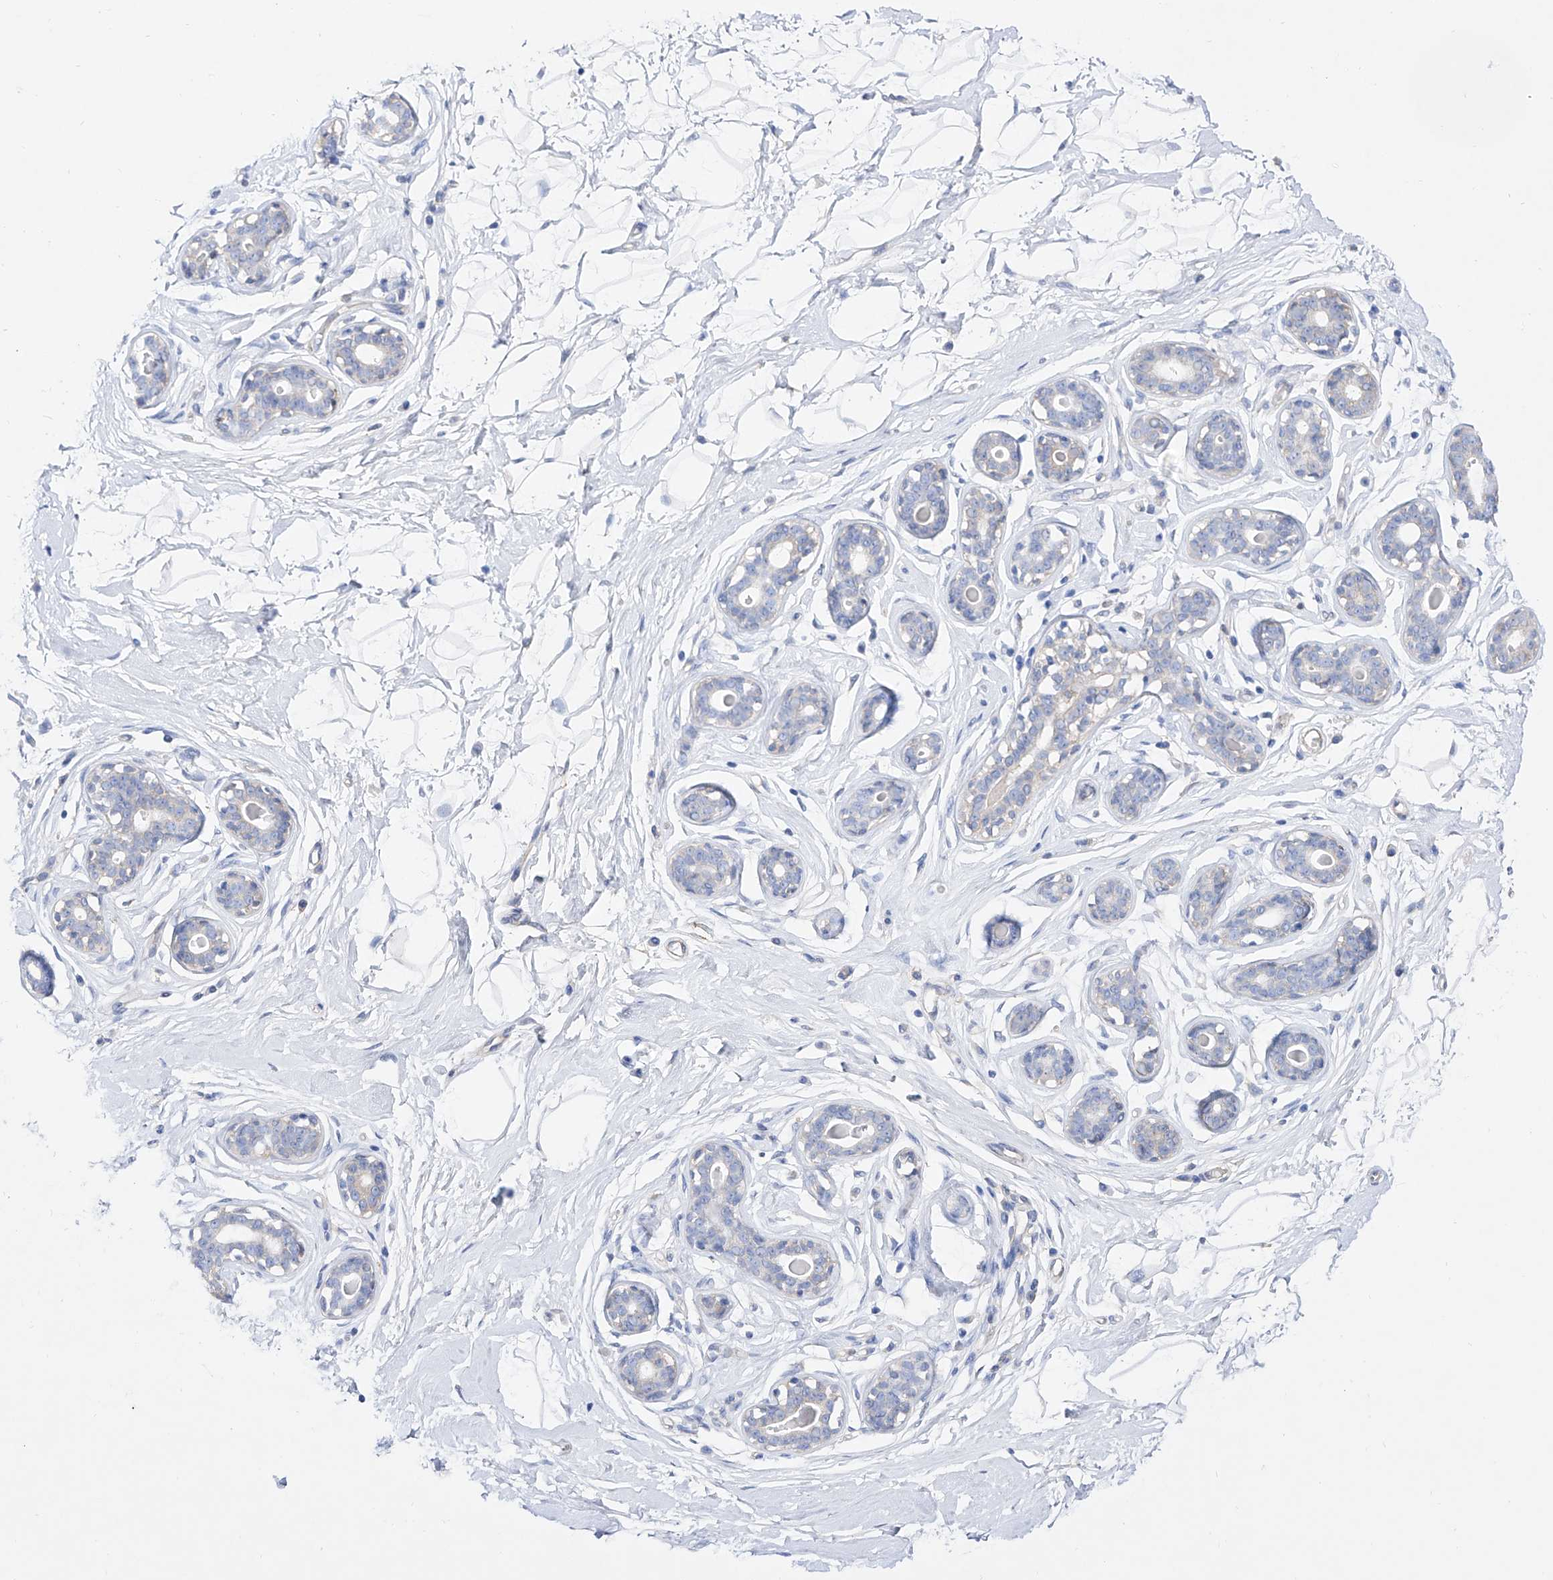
{"staining": {"intensity": "negative", "quantity": "none", "location": "none"}, "tissue": "breast", "cell_type": "Adipocytes", "image_type": "normal", "snomed": [{"axis": "morphology", "description": "Normal tissue, NOS"}, {"axis": "morphology", "description": "Adenoma, NOS"}, {"axis": "topography", "description": "Breast"}], "caption": "This is an immunohistochemistry image of benign human breast. There is no expression in adipocytes.", "gene": "ZNF653", "patient": {"sex": "female", "age": 23}}